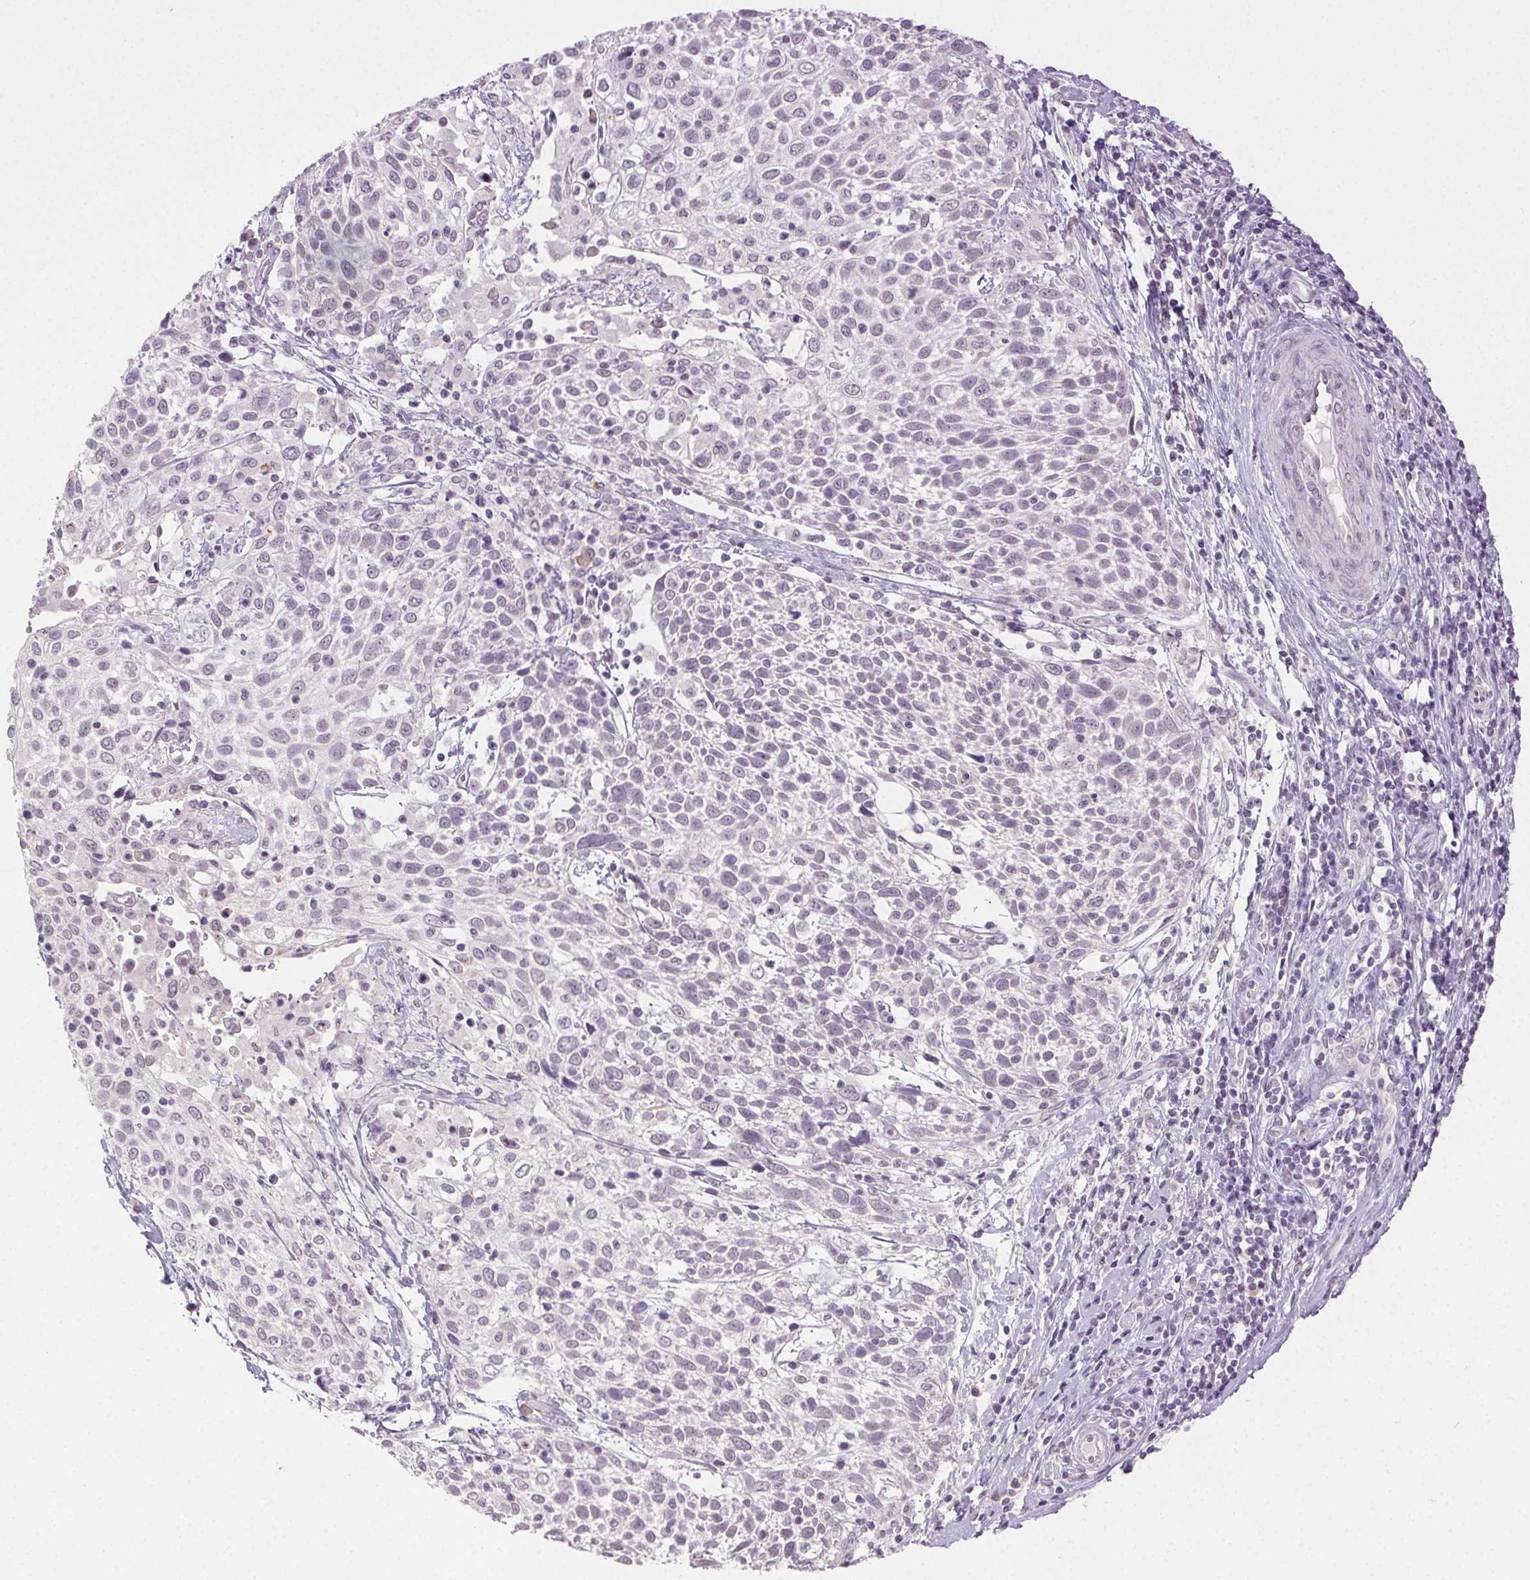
{"staining": {"intensity": "negative", "quantity": "none", "location": "none"}, "tissue": "cervical cancer", "cell_type": "Tumor cells", "image_type": "cancer", "snomed": [{"axis": "morphology", "description": "Squamous cell carcinoma, NOS"}, {"axis": "topography", "description": "Cervix"}], "caption": "The micrograph displays no staining of tumor cells in squamous cell carcinoma (cervical).", "gene": "CLDN10", "patient": {"sex": "female", "age": 61}}